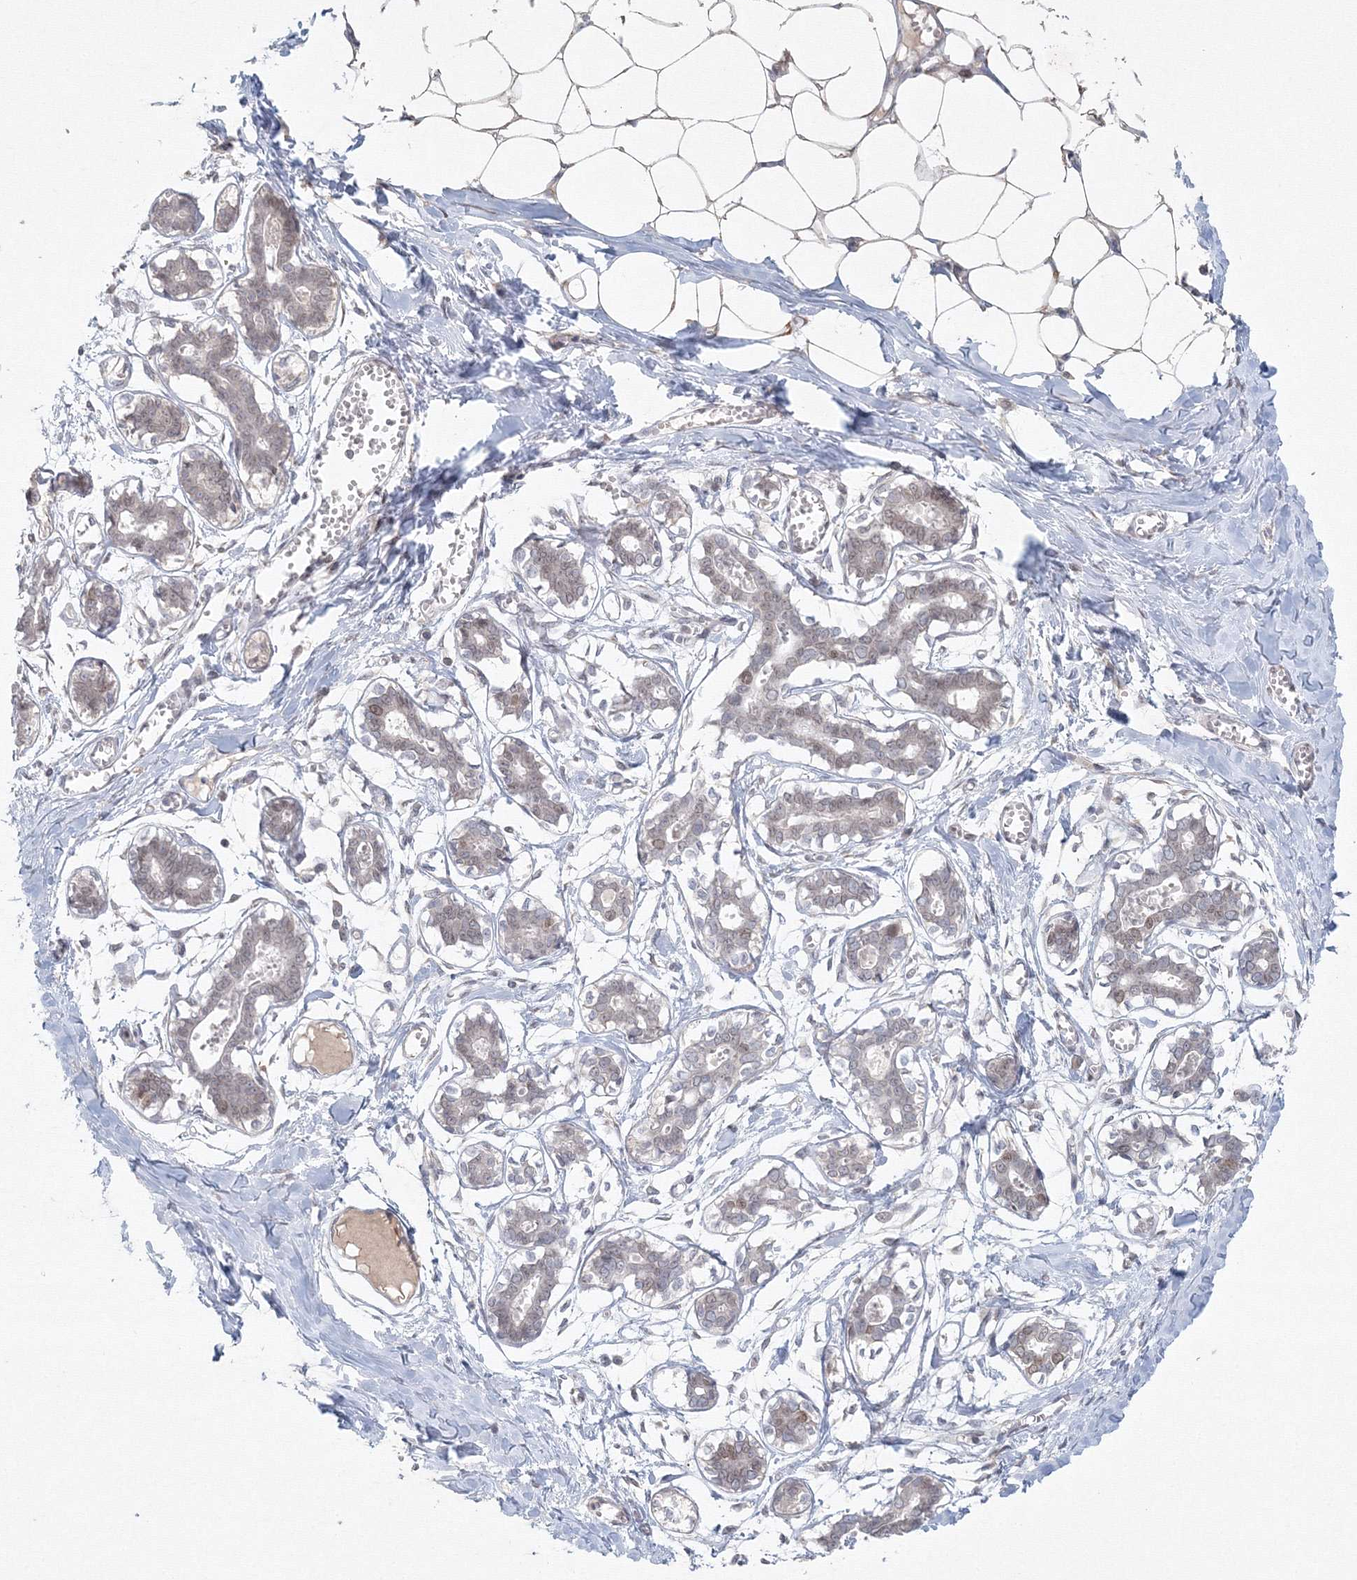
{"staining": {"intensity": "weak", "quantity": ">75%", "location": "nuclear"}, "tissue": "breast", "cell_type": "Adipocytes", "image_type": "normal", "snomed": [{"axis": "morphology", "description": "Normal tissue, NOS"}, {"axis": "topography", "description": "Breast"}], "caption": "Protein staining by immunohistochemistry (IHC) shows weak nuclear staining in approximately >75% of adipocytes in normal breast.", "gene": "KIF4A", "patient": {"sex": "female", "age": 27}}